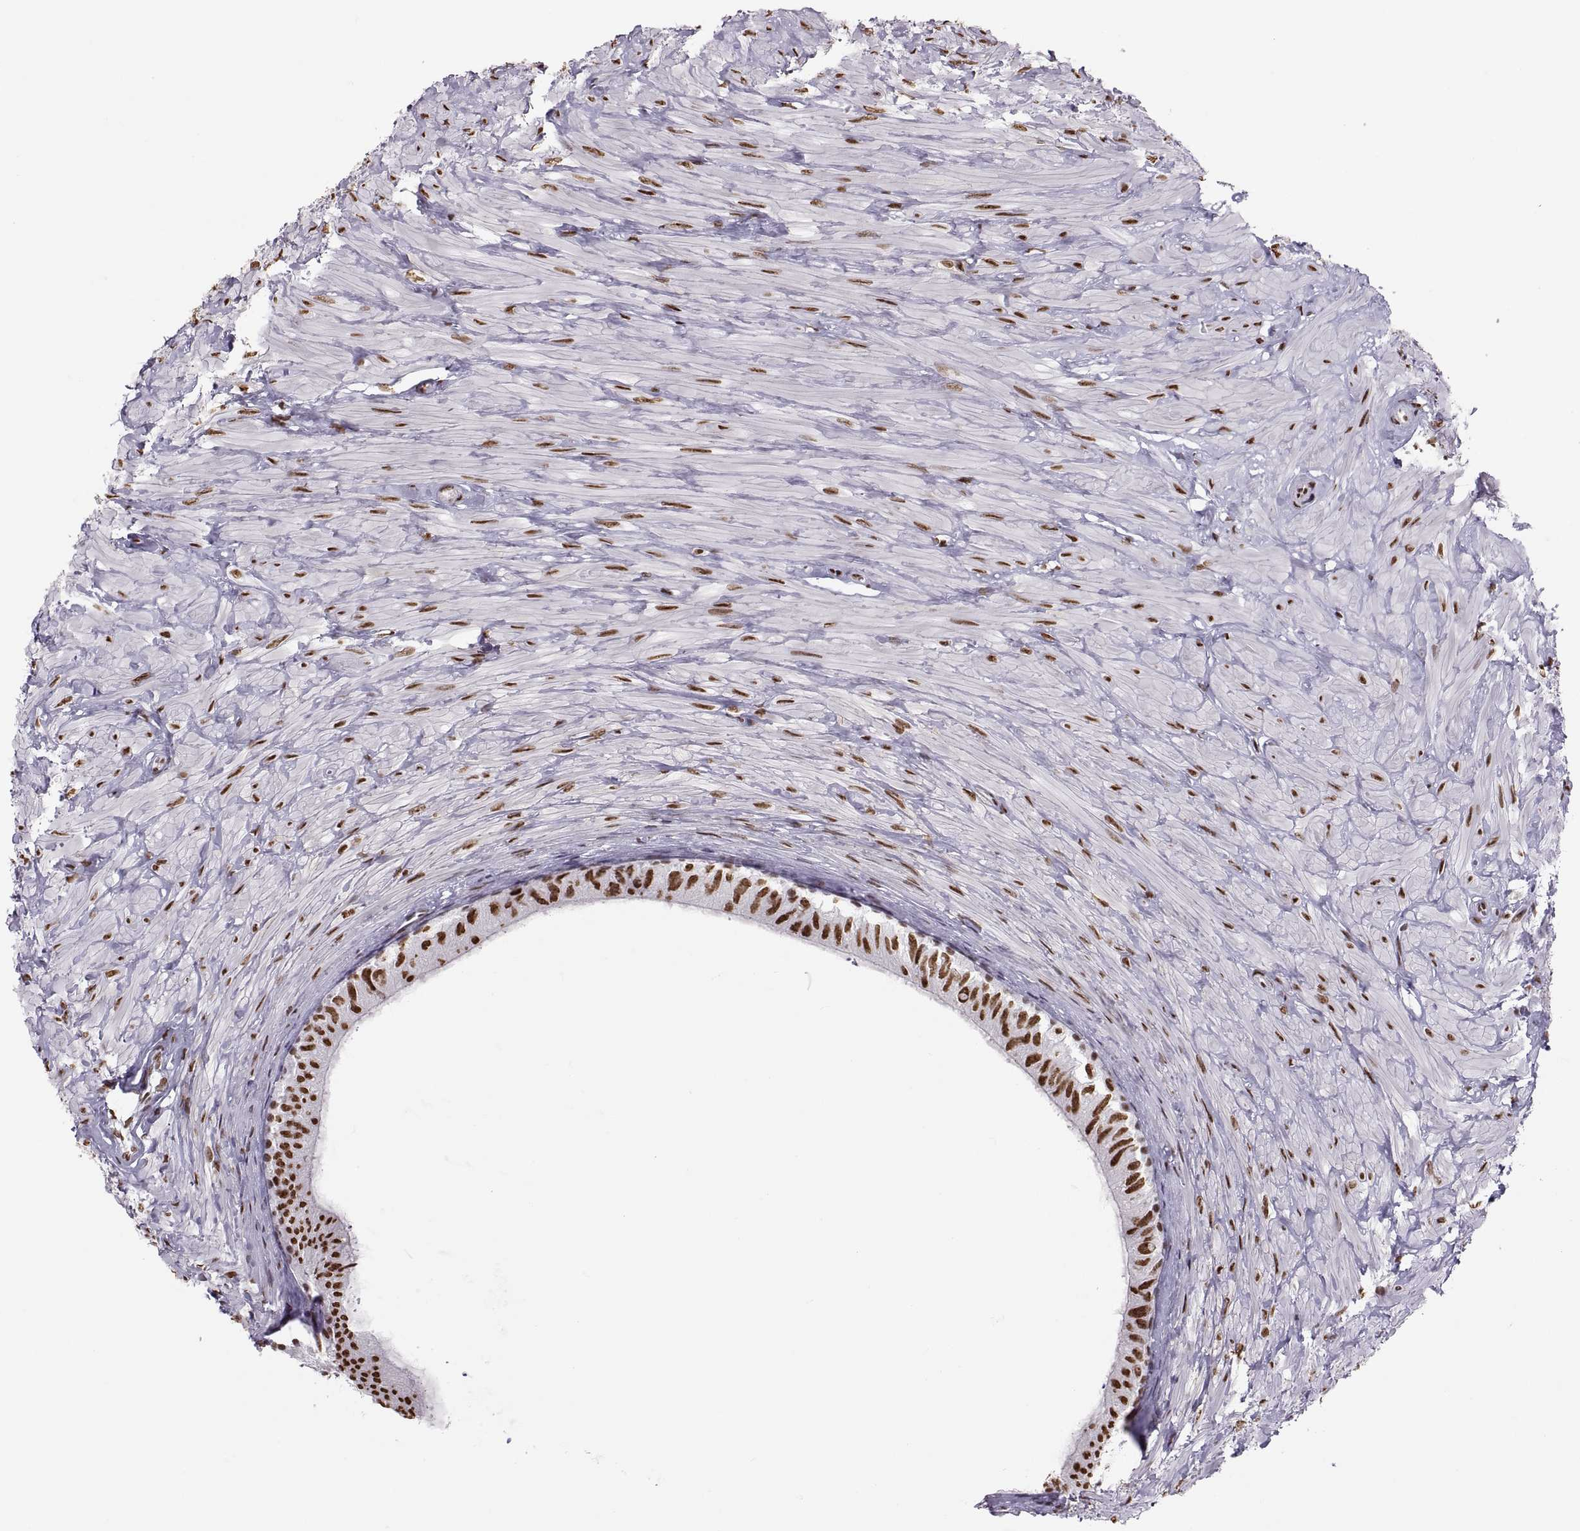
{"staining": {"intensity": "strong", "quantity": ">75%", "location": "nuclear"}, "tissue": "epididymis", "cell_type": "Glandular cells", "image_type": "normal", "snomed": [{"axis": "morphology", "description": "Normal tissue, NOS"}, {"axis": "topography", "description": "Epididymis"}], "caption": "Immunohistochemistry staining of normal epididymis, which displays high levels of strong nuclear expression in about >75% of glandular cells indicating strong nuclear protein positivity. The staining was performed using DAB (brown) for protein detection and nuclei were counterstained in hematoxylin (blue).", "gene": "SNAI1", "patient": {"sex": "male", "age": 32}}